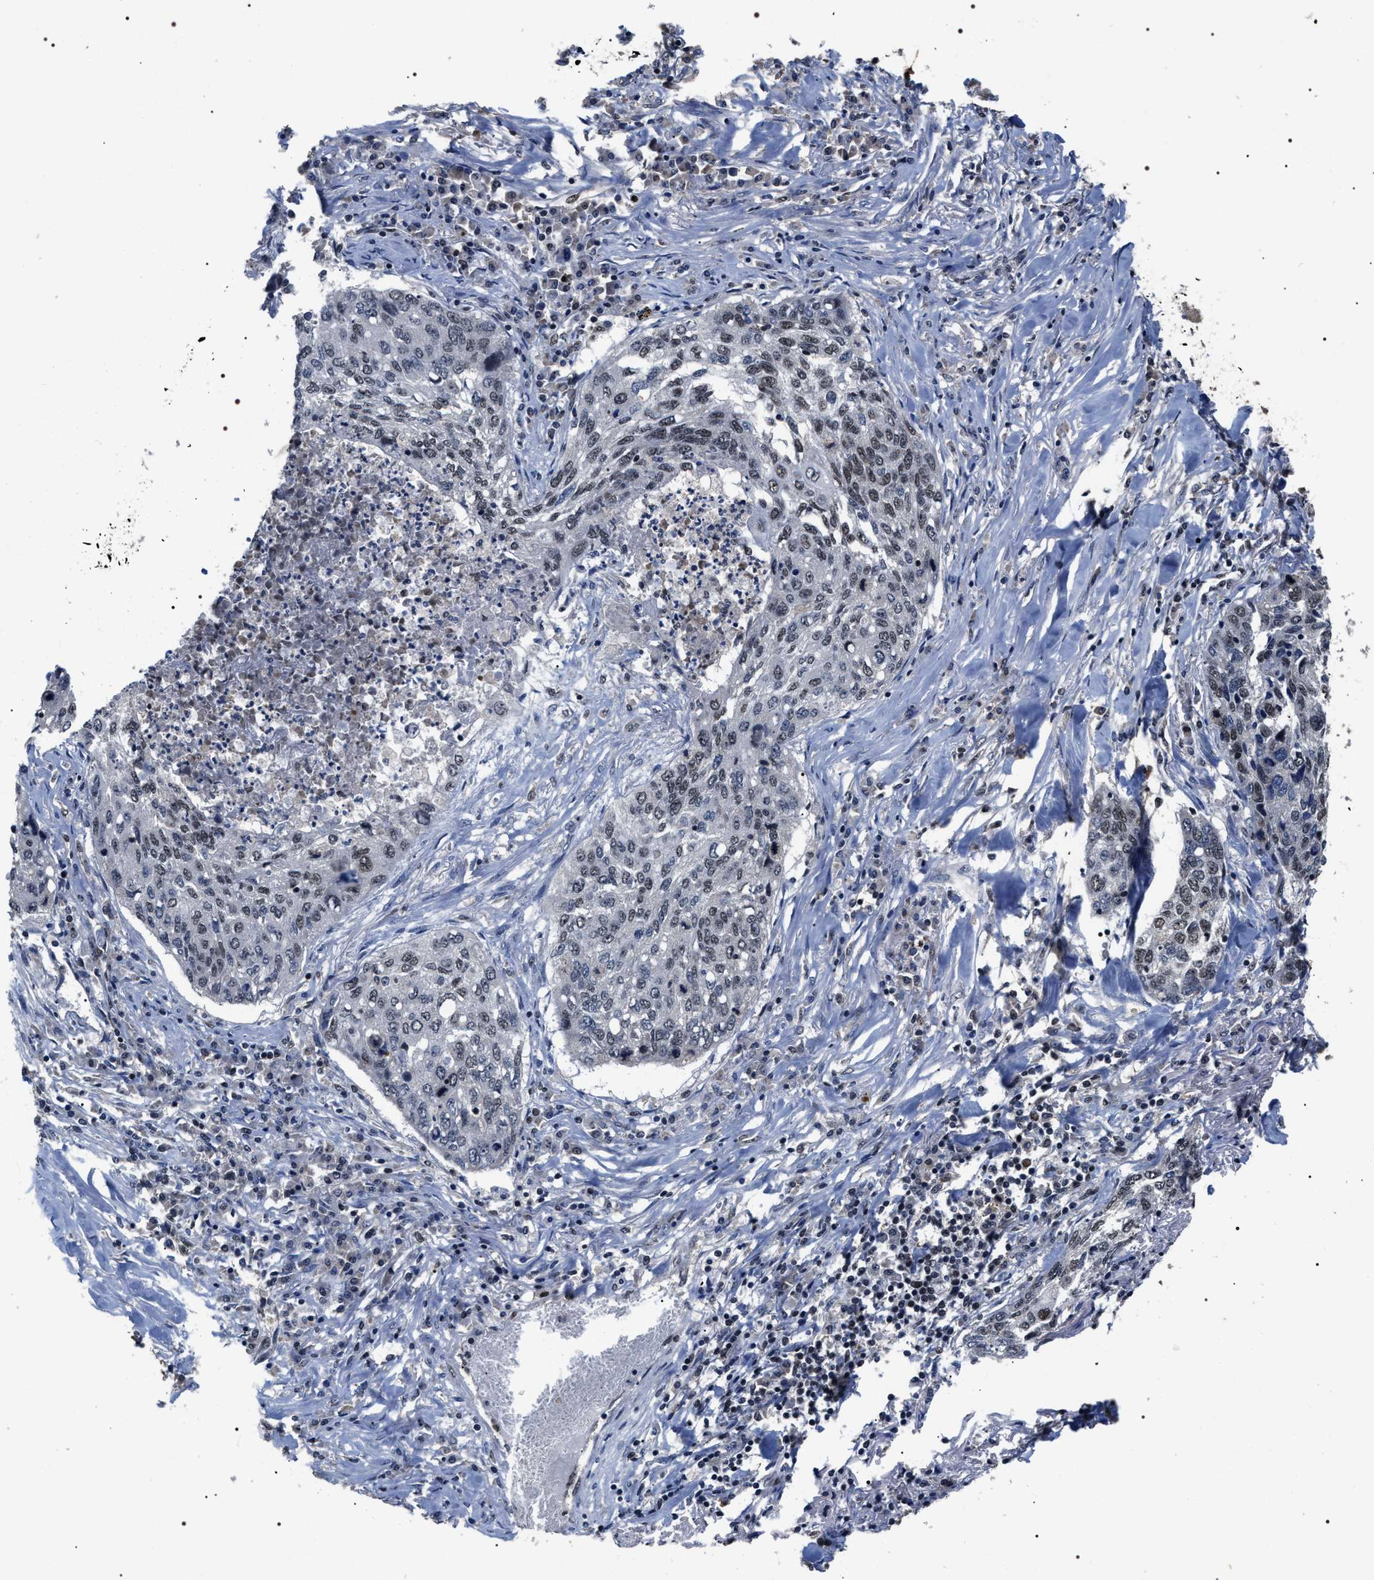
{"staining": {"intensity": "weak", "quantity": ">75%", "location": "nuclear"}, "tissue": "lung cancer", "cell_type": "Tumor cells", "image_type": "cancer", "snomed": [{"axis": "morphology", "description": "Squamous cell carcinoma, NOS"}, {"axis": "topography", "description": "Lung"}], "caption": "Approximately >75% of tumor cells in squamous cell carcinoma (lung) show weak nuclear protein staining as visualized by brown immunohistochemical staining.", "gene": "RRP1B", "patient": {"sex": "female", "age": 63}}